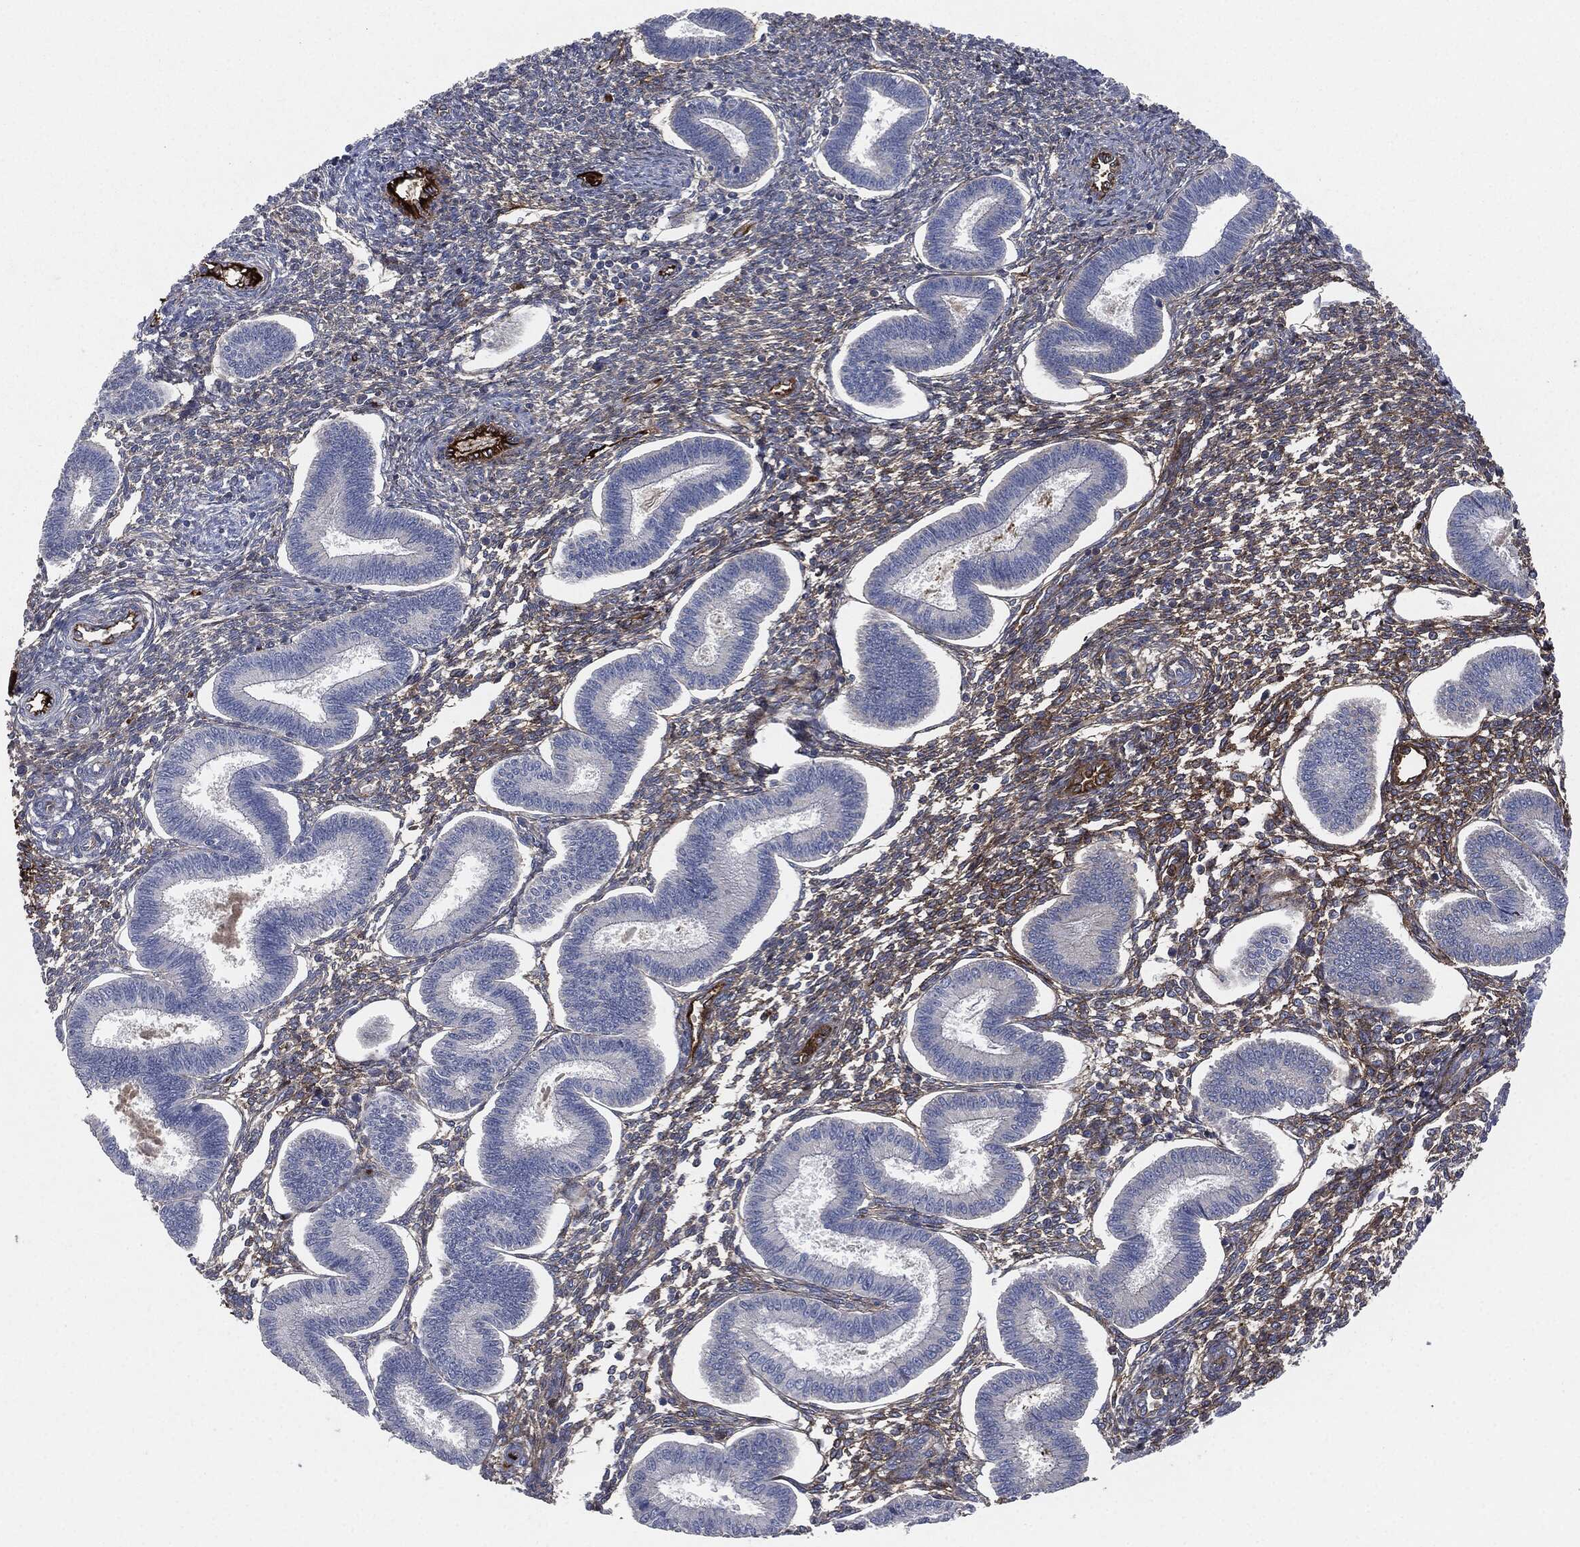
{"staining": {"intensity": "moderate", "quantity": "25%-75%", "location": "cytoplasmic/membranous"}, "tissue": "endometrium", "cell_type": "Cells in endometrial stroma", "image_type": "normal", "snomed": [{"axis": "morphology", "description": "Normal tissue, NOS"}, {"axis": "topography", "description": "Endometrium"}], "caption": "IHC image of normal endometrium: endometrium stained using immunohistochemistry reveals medium levels of moderate protein expression localized specifically in the cytoplasmic/membranous of cells in endometrial stroma, appearing as a cytoplasmic/membranous brown color.", "gene": "APOB", "patient": {"sex": "female", "age": 43}}